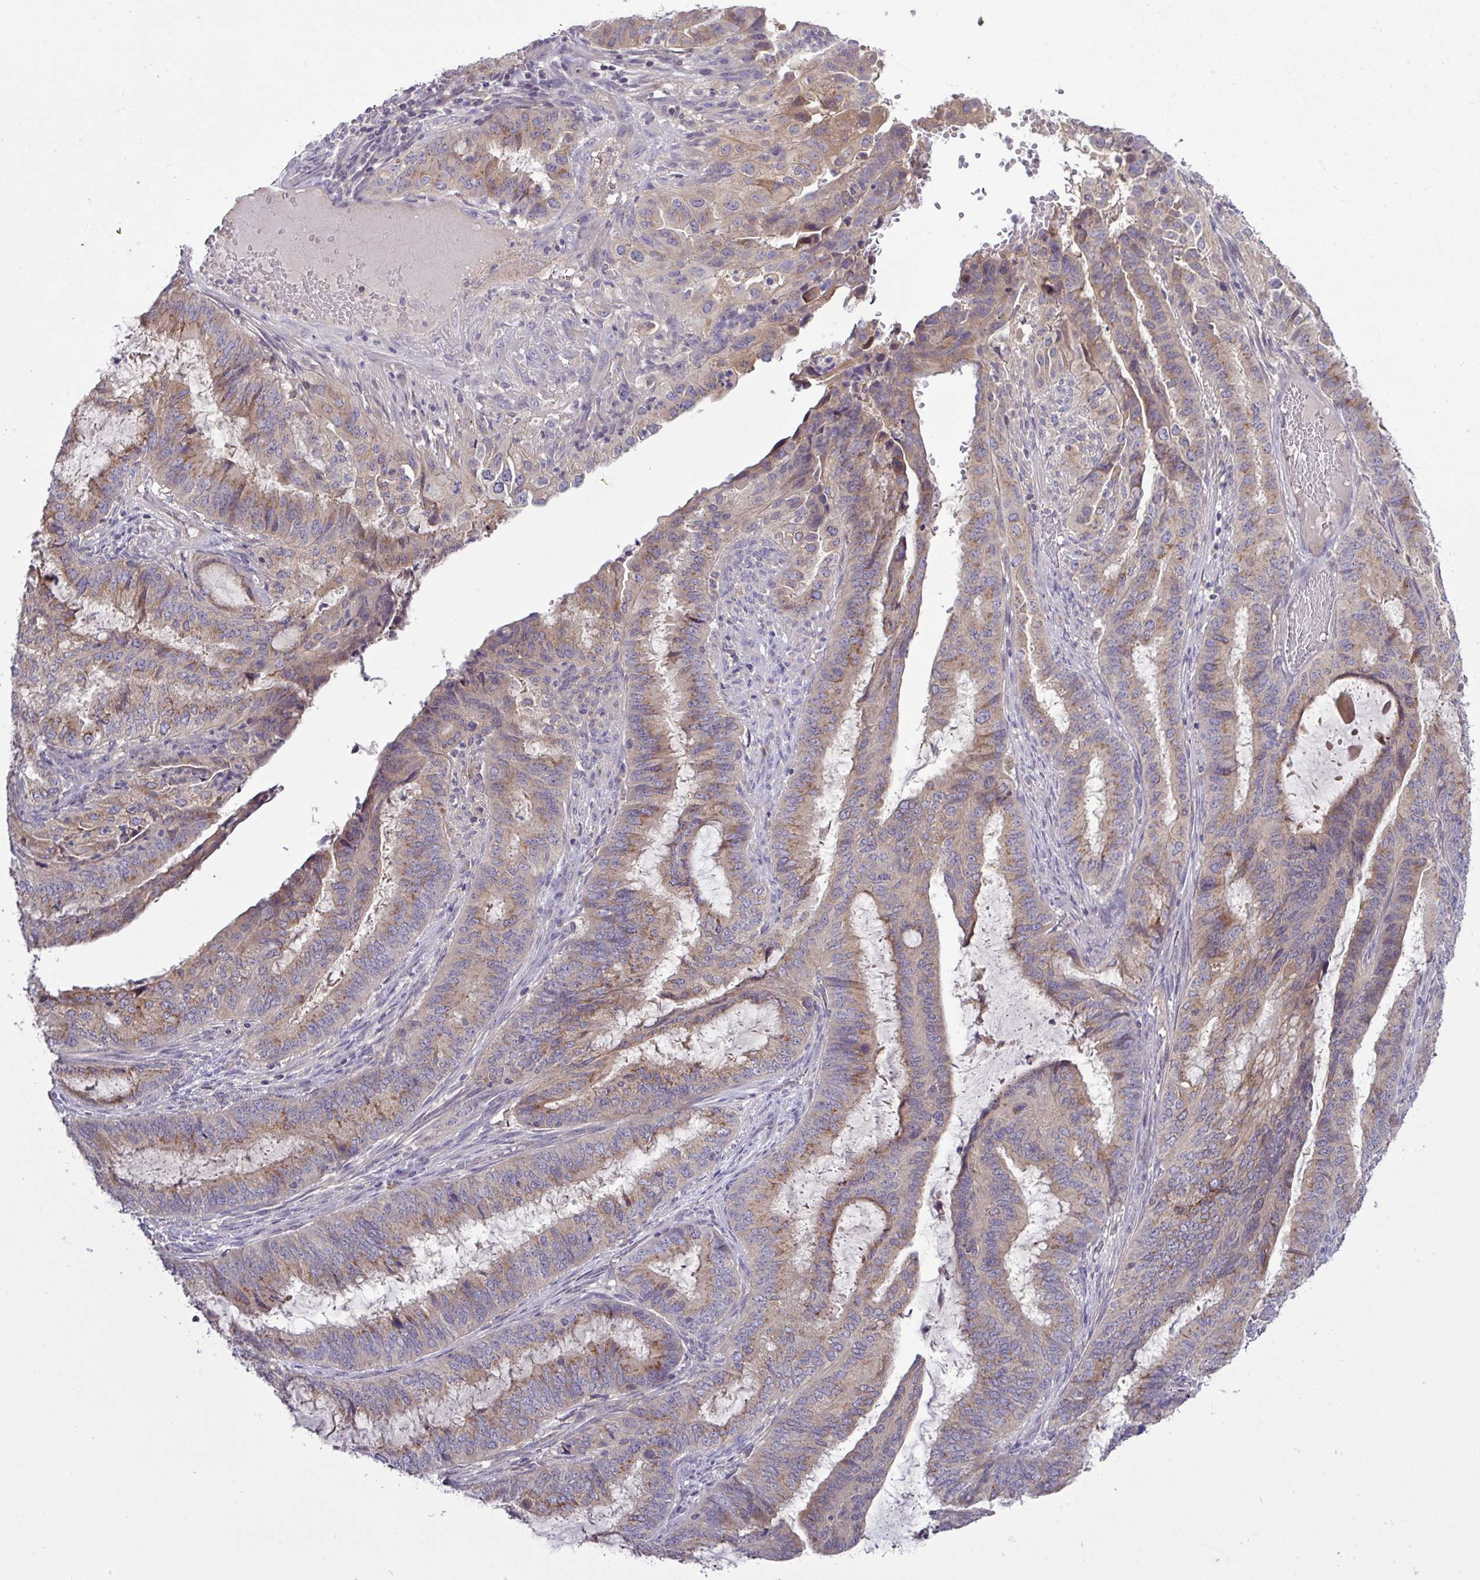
{"staining": {"intensity": "moderate", "quantity": "25%-75%", "location": "cytoplasmic/membranous"}, "tissue": "endometrial cancer", "cell_type": "Tumor cells", "image_type": "cancer", "snomed": [{"axis": "morphology", "description": "Adenocarcinoma, NOS"}, {"axis": "topography", "description": "Endometrium"}], "caption": "A brown stain shows moderate cytoplasmic/membranous expression of a protein in human endometrial adenocarcinoma tumor cells. Nuclei are stained in blue.", "gene": "TMEM62", "patient": {"sex": "female", "age": 51}}